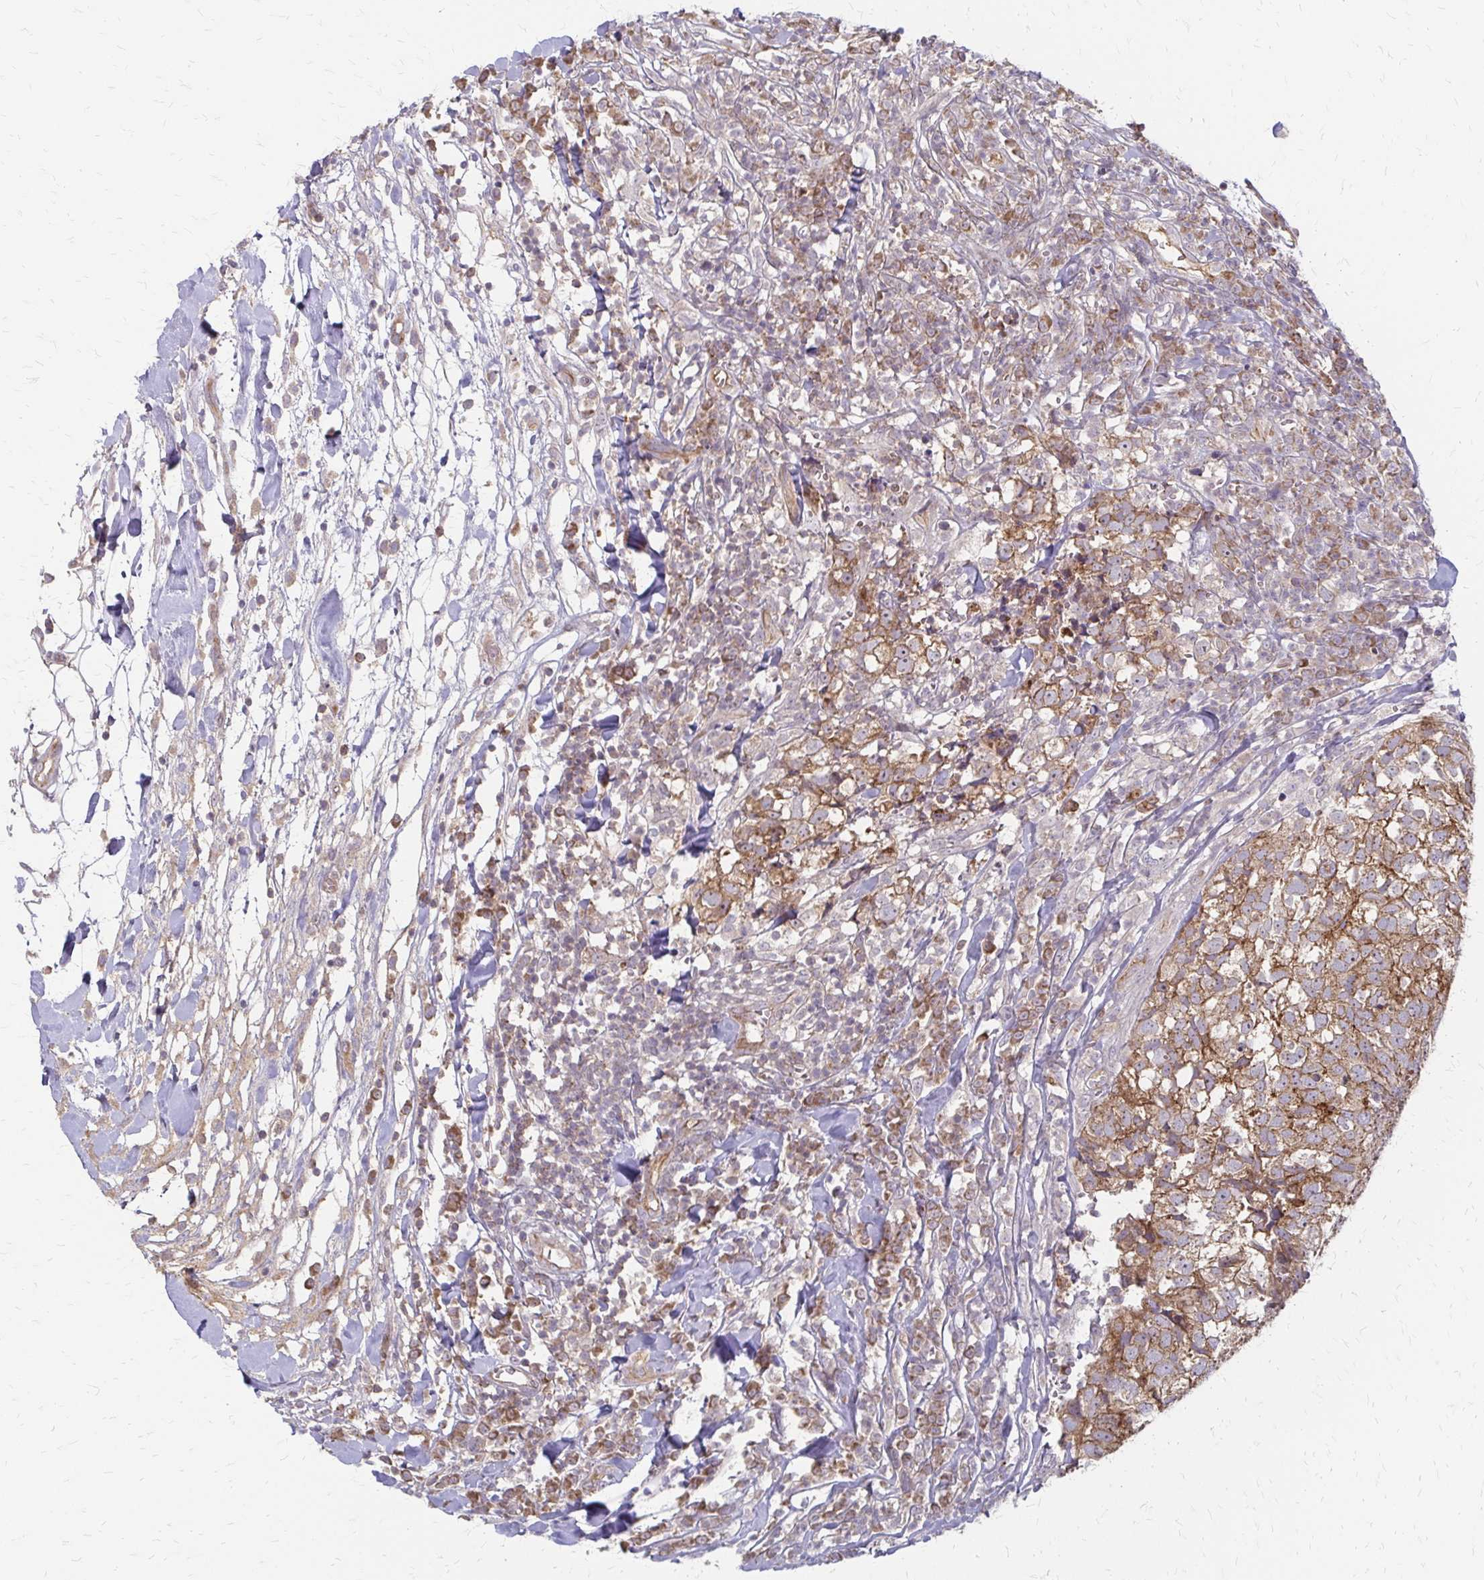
{"staining": {"intensity": "moderate", "quantity": ">75%", "location": "cytoplasmic/membranous"}, "tissue": "breast cancer", "cell_type": "Tumor cells", "image_type": "cancer", "snomed": [{"axis": "morphology", "description": "Duct carcinoma"}, {"axis": "topography", "description": "Breast"}], "caption": "Protein staining shows moderate cytoplasmic/membranous expression in about >75% of tumor cells in intraductal carcinoma (breast). Nuclei are stained in blue.", "gene": "ZNF383", "patient": {"sex": "female", "age": 30}}